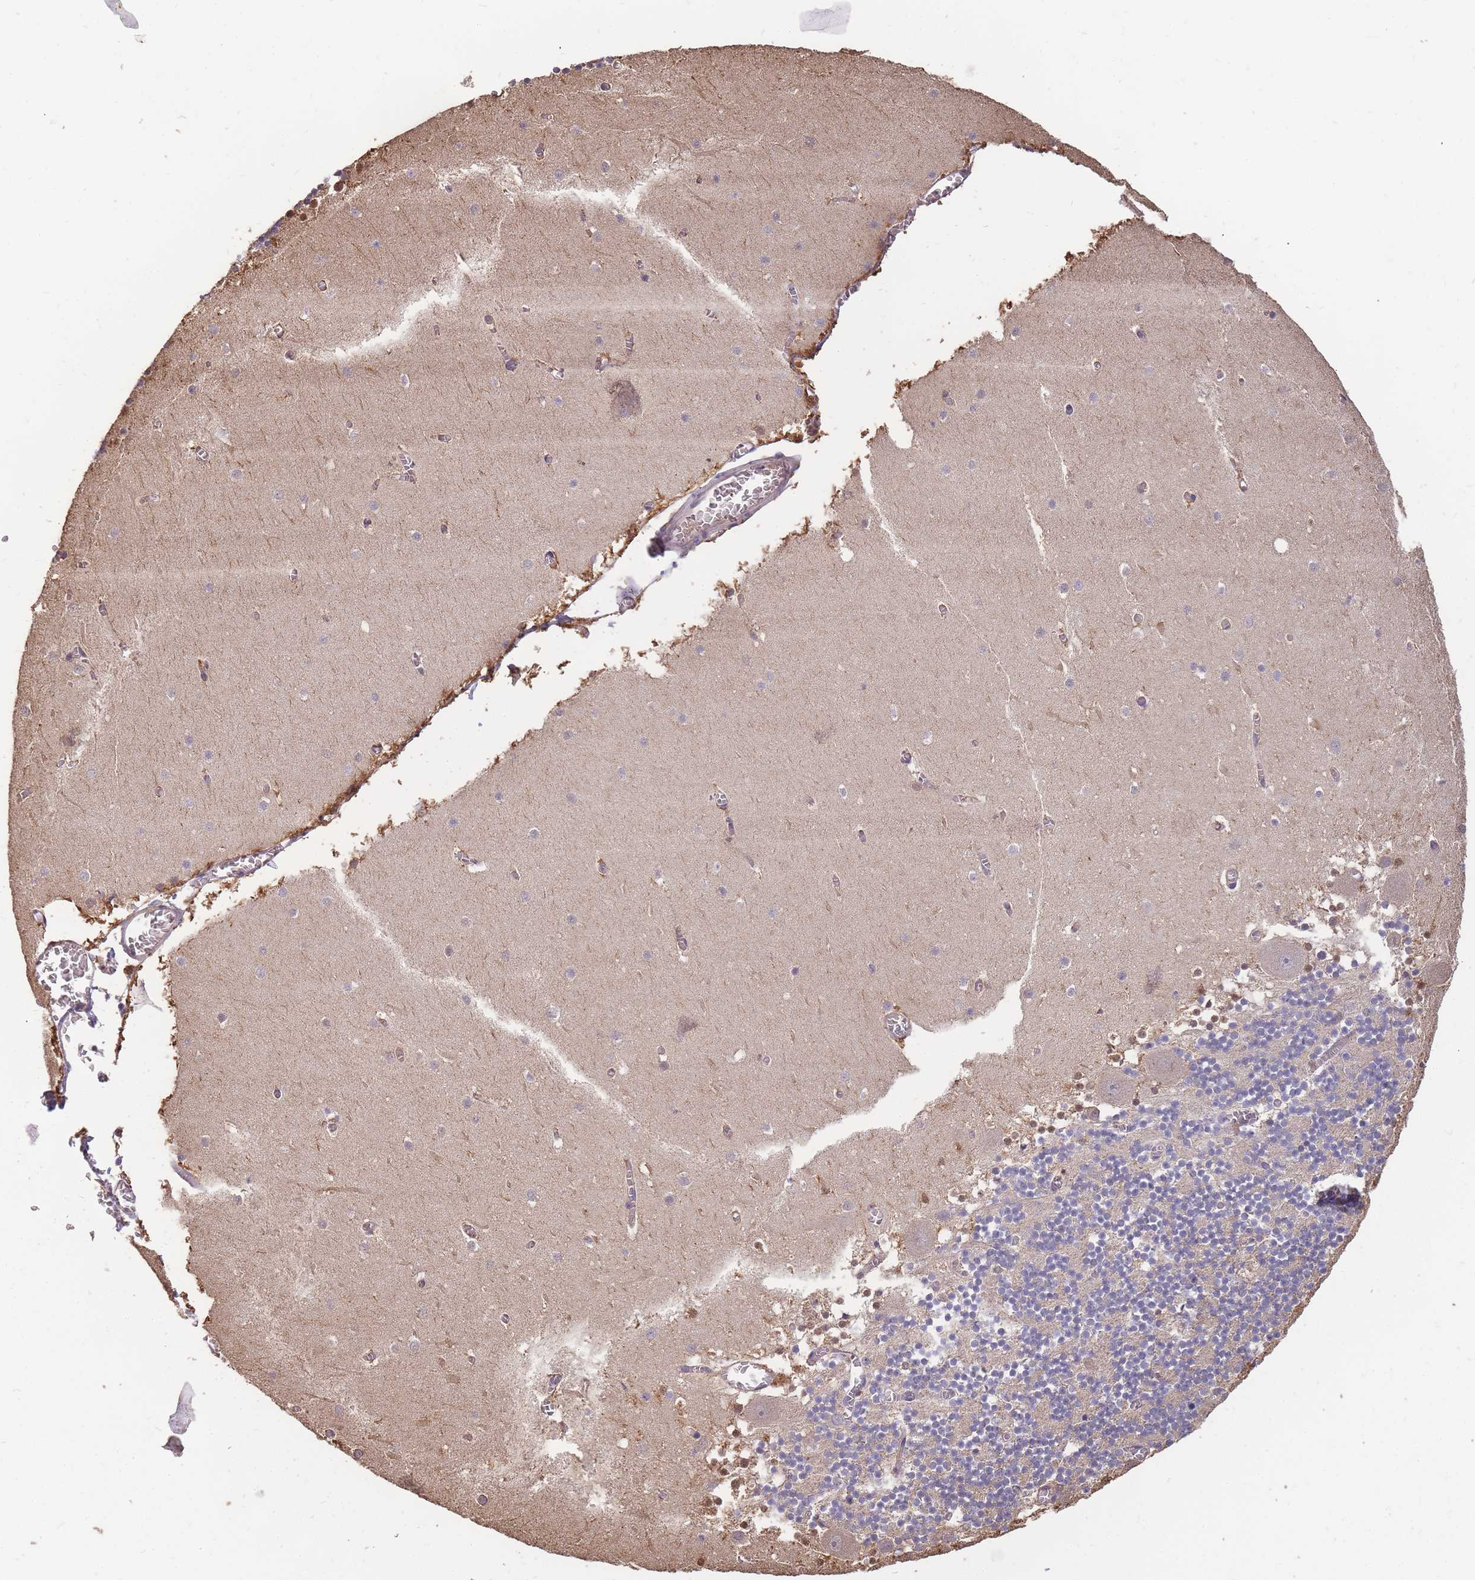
{"staining": {"intensity": "weak", "quantity": "<25%", "location": "cytoplasmic/membranous"}, "tissue": "cerebellum", "cell_type": "Cells in granular layer", "image_type": "normal", "snomed": [{"axis": "morphology", "description": "Normal tissue, NOS"}, {"axis": "topography", "description": "Cerebellum"}], "caption": "The photomicrograph reveals no staining of cells in granular layer in normal cerebellum. (DAB immunohistochemistry with hematoxylin counter stain).", "gene": "CDKN2AIPNL", "patient": {"sex": "female", "age": 28}}